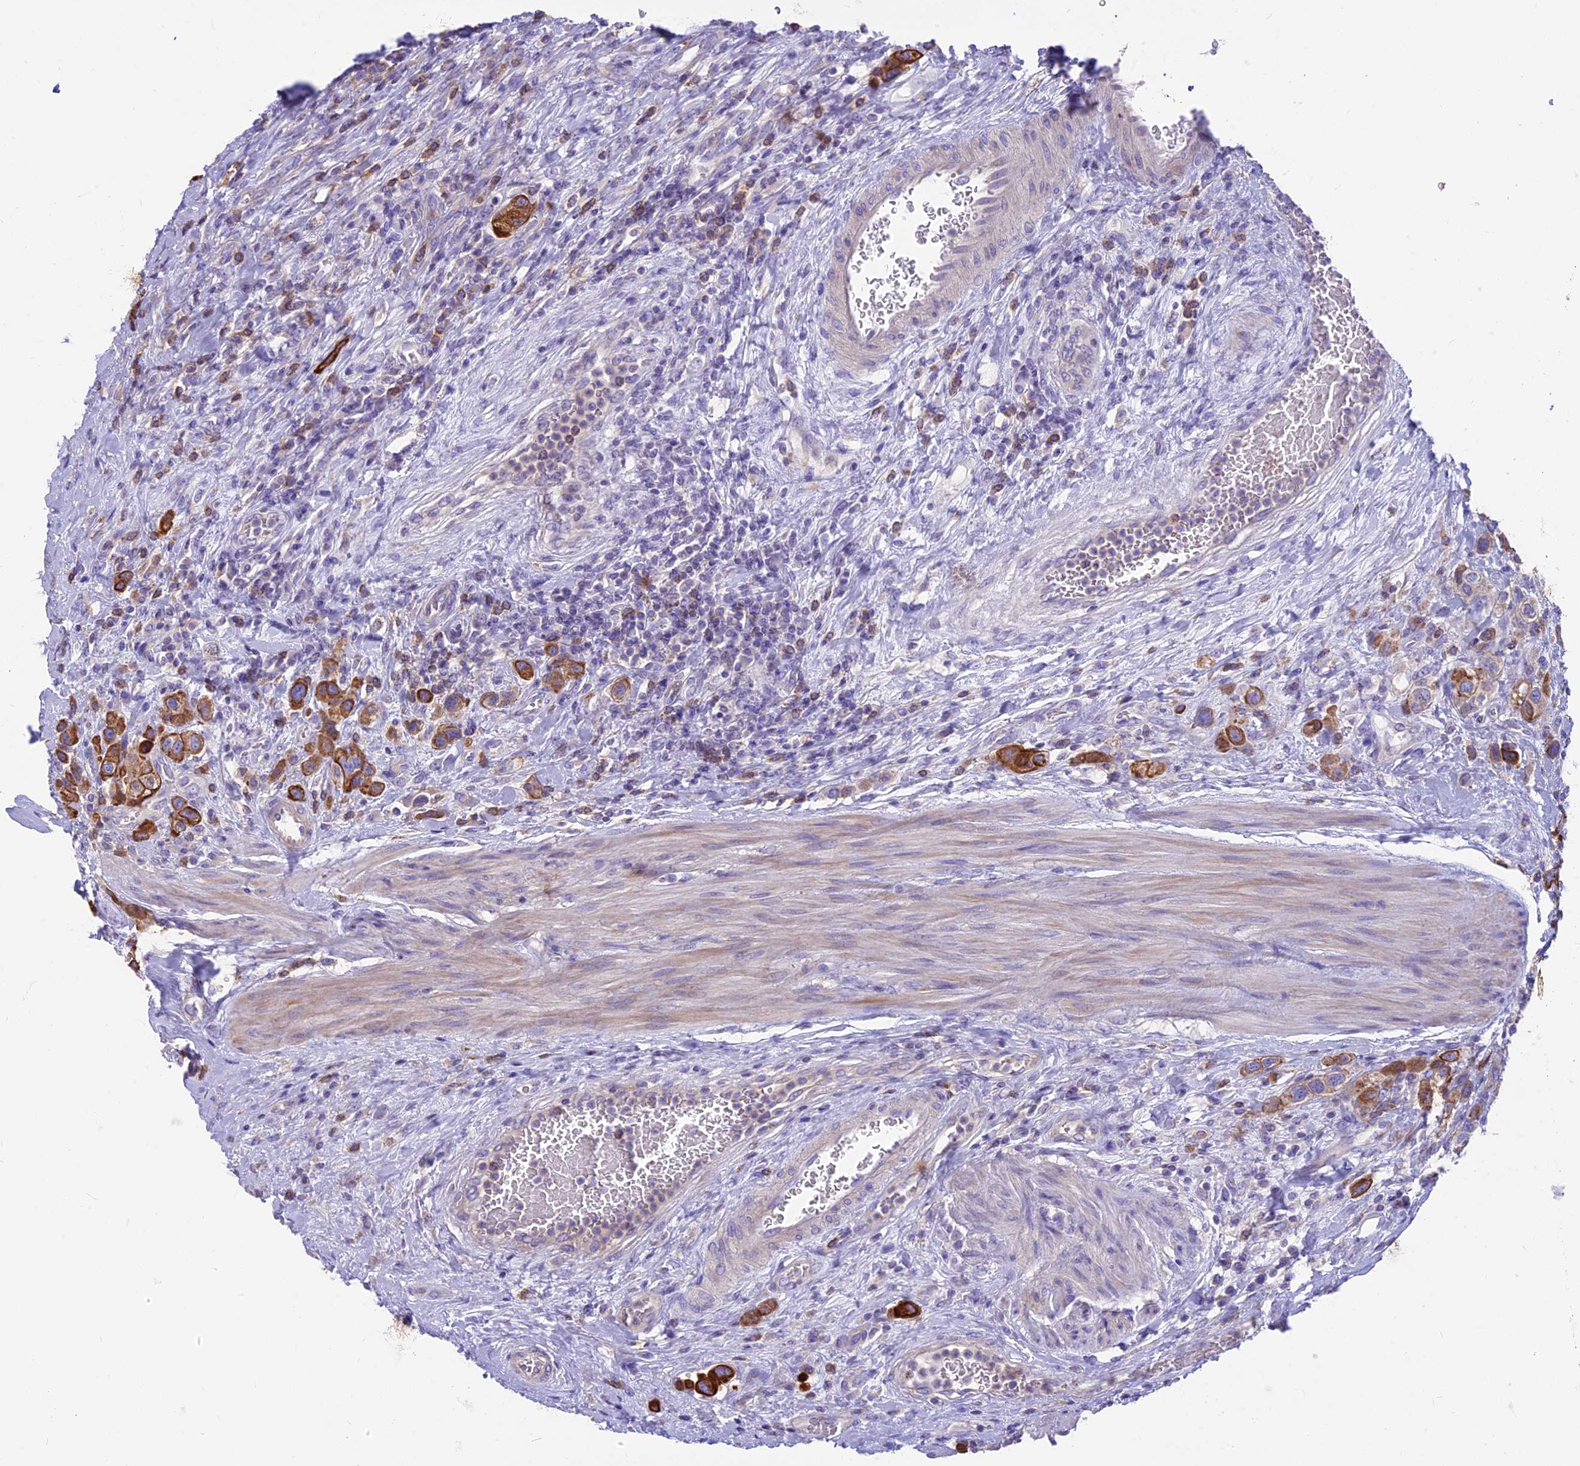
{"staining": {"intensity": "strong", "quantity": ">75%", "location": "cytoplasmic/membranous"}, "tissue": "urothelial cancer", "cell_type": "Tumor cells", "image_type": "cancer", "snomed": [{"axis": "morphology", "description": "Urothelial carcinoma, High grade"}, {"axis": "topography", "description": "Urinary bladder"}], "caption": "An image of human high-grade urothelial carcinoma stained for a protein displays strong cytoplasmic/membranous brown staining in tumor cells. The staining was performed using DAB (3,3'-diaminobenzidine), with brown indicating positive protein expression. Nuclei are stained blue with hematoxylin.", "gene": "CDAN1", "patient": {"sex": "male", "age": 50}}